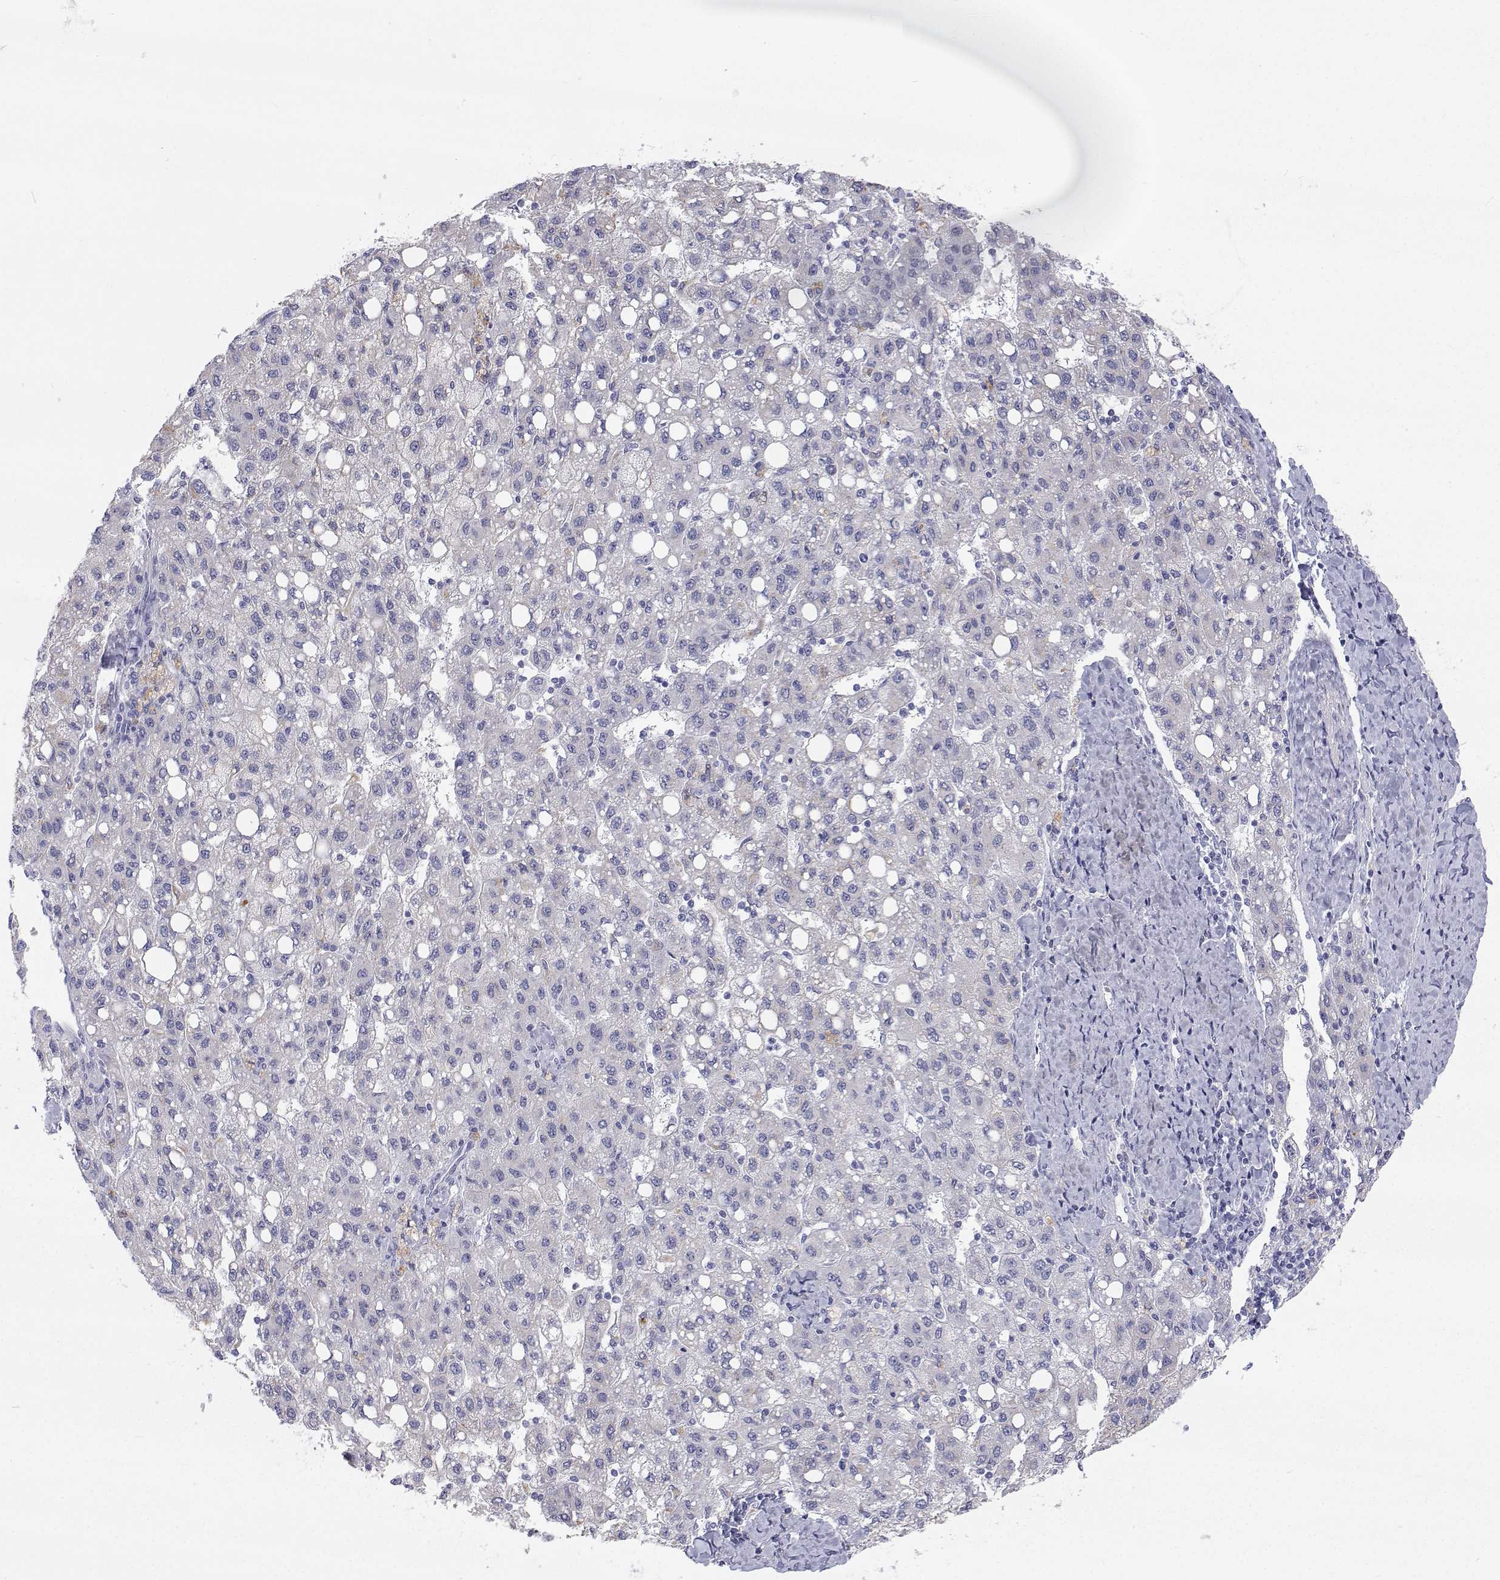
{"staining": {"intensity": "negative", "quantity": "none", "location": "none"}, "tissue": "liver cancer", "cell_type": "Tumor cells", "image_type": "cancer", "snomed": [{"axis": "morphology", "description": "Carcinoma, Hepatocellular, NOS"}, {"axis": "topography", "description": "Liver"}], "caption": "This is an immunohistochemistry micrograph of liver hepatocellular carcinoma. There is no staining in tumor cells.", "gene": "NCR2", "patient": {"sex": "female", "age": 82}}